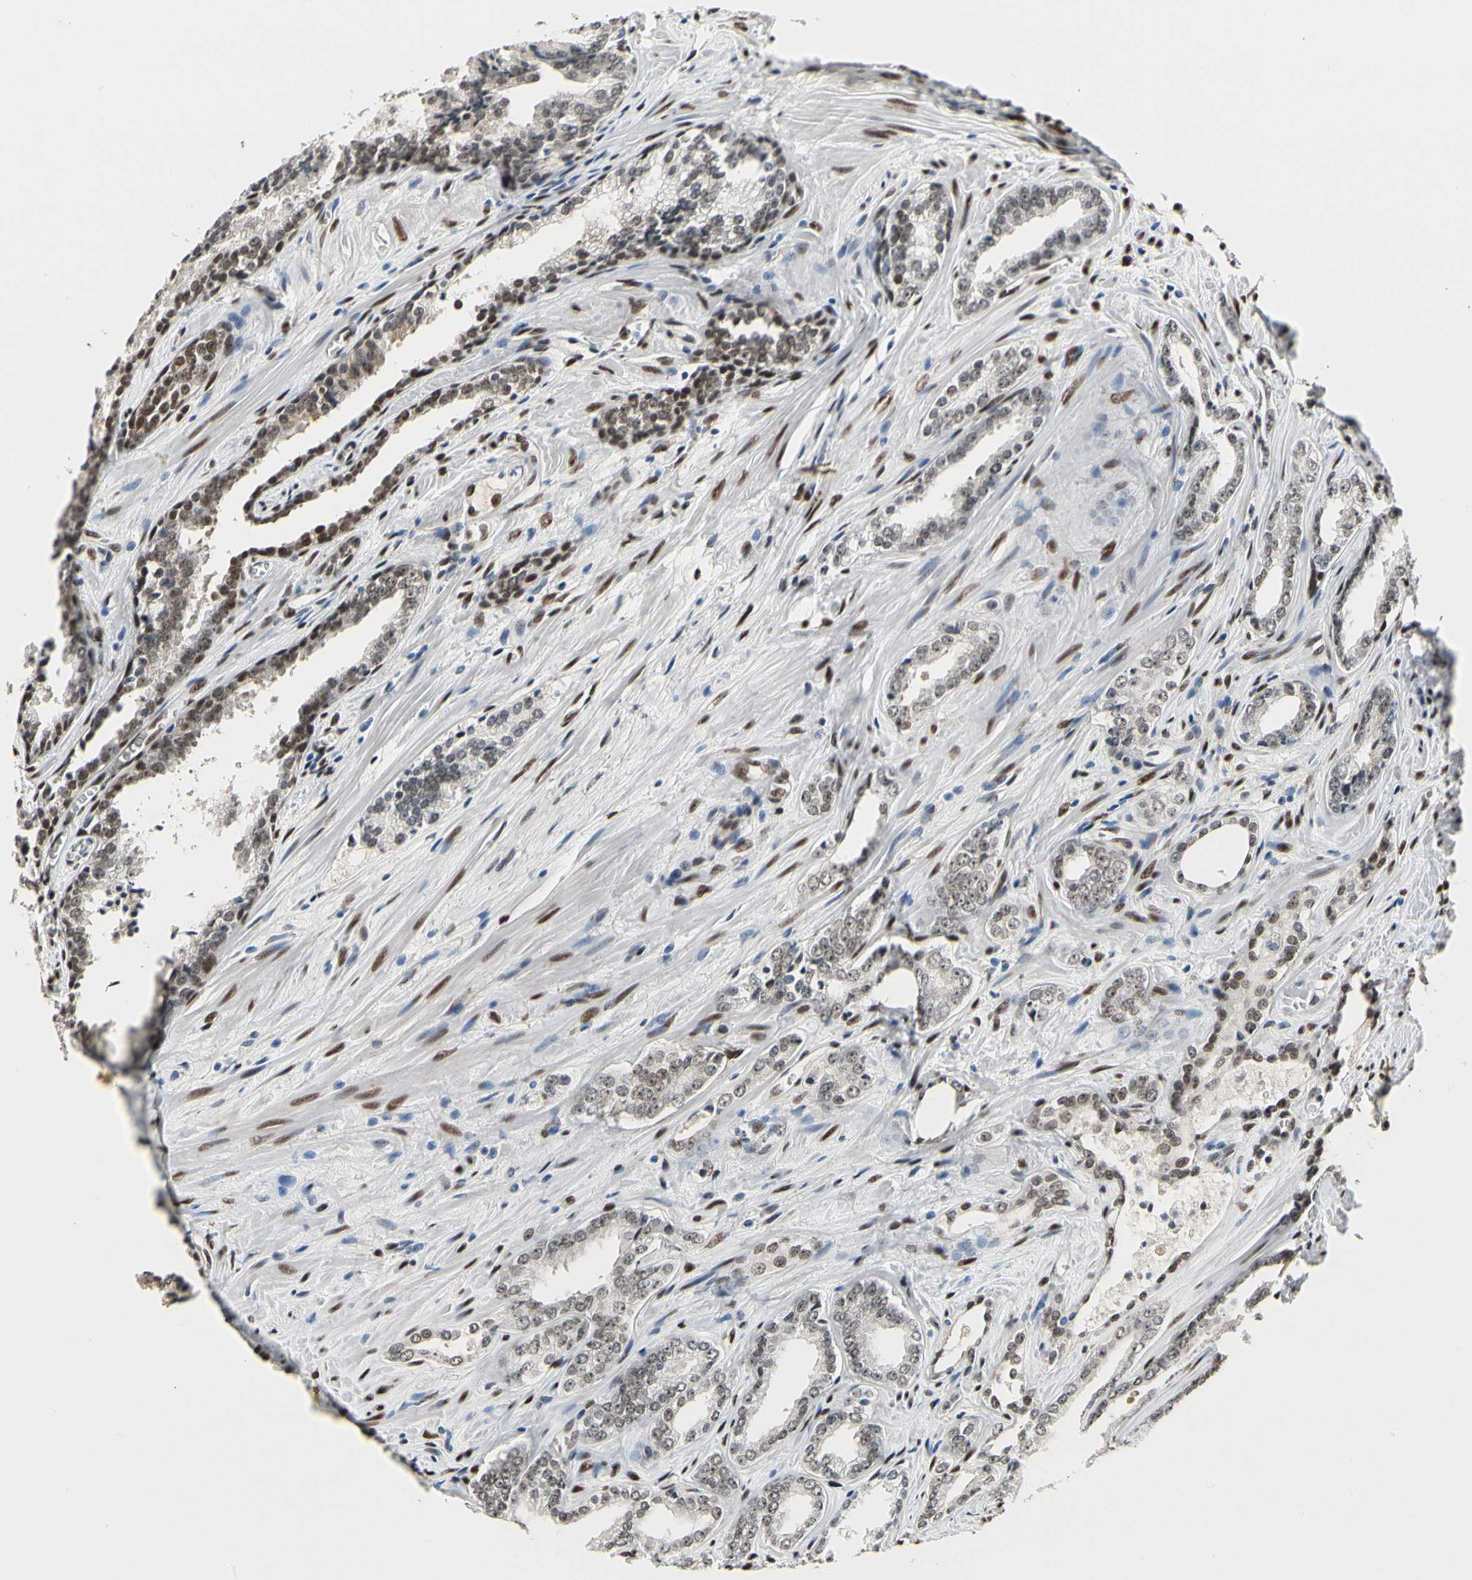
{"staining": {"intensity": "weak", "quantity": ">75%", "location": "nuclear"}, "tissue": "prostate cancer", "cell_type": "Tumor cells", "image_type": "cancer", "snomed": [{"axis": "morphology", "description": "Adenocarcinoma, Low grade"}, {"axis": "topography", "description": "Prostate"}], "caption": "Immunohistochemical staining of human prostate low-grade adenocarcinoma reveals low levels of weak nuclear positivity in about >75% of tumor cells.", "gene": "NFIA", "patient": {"sex": "male", "age": 60}}